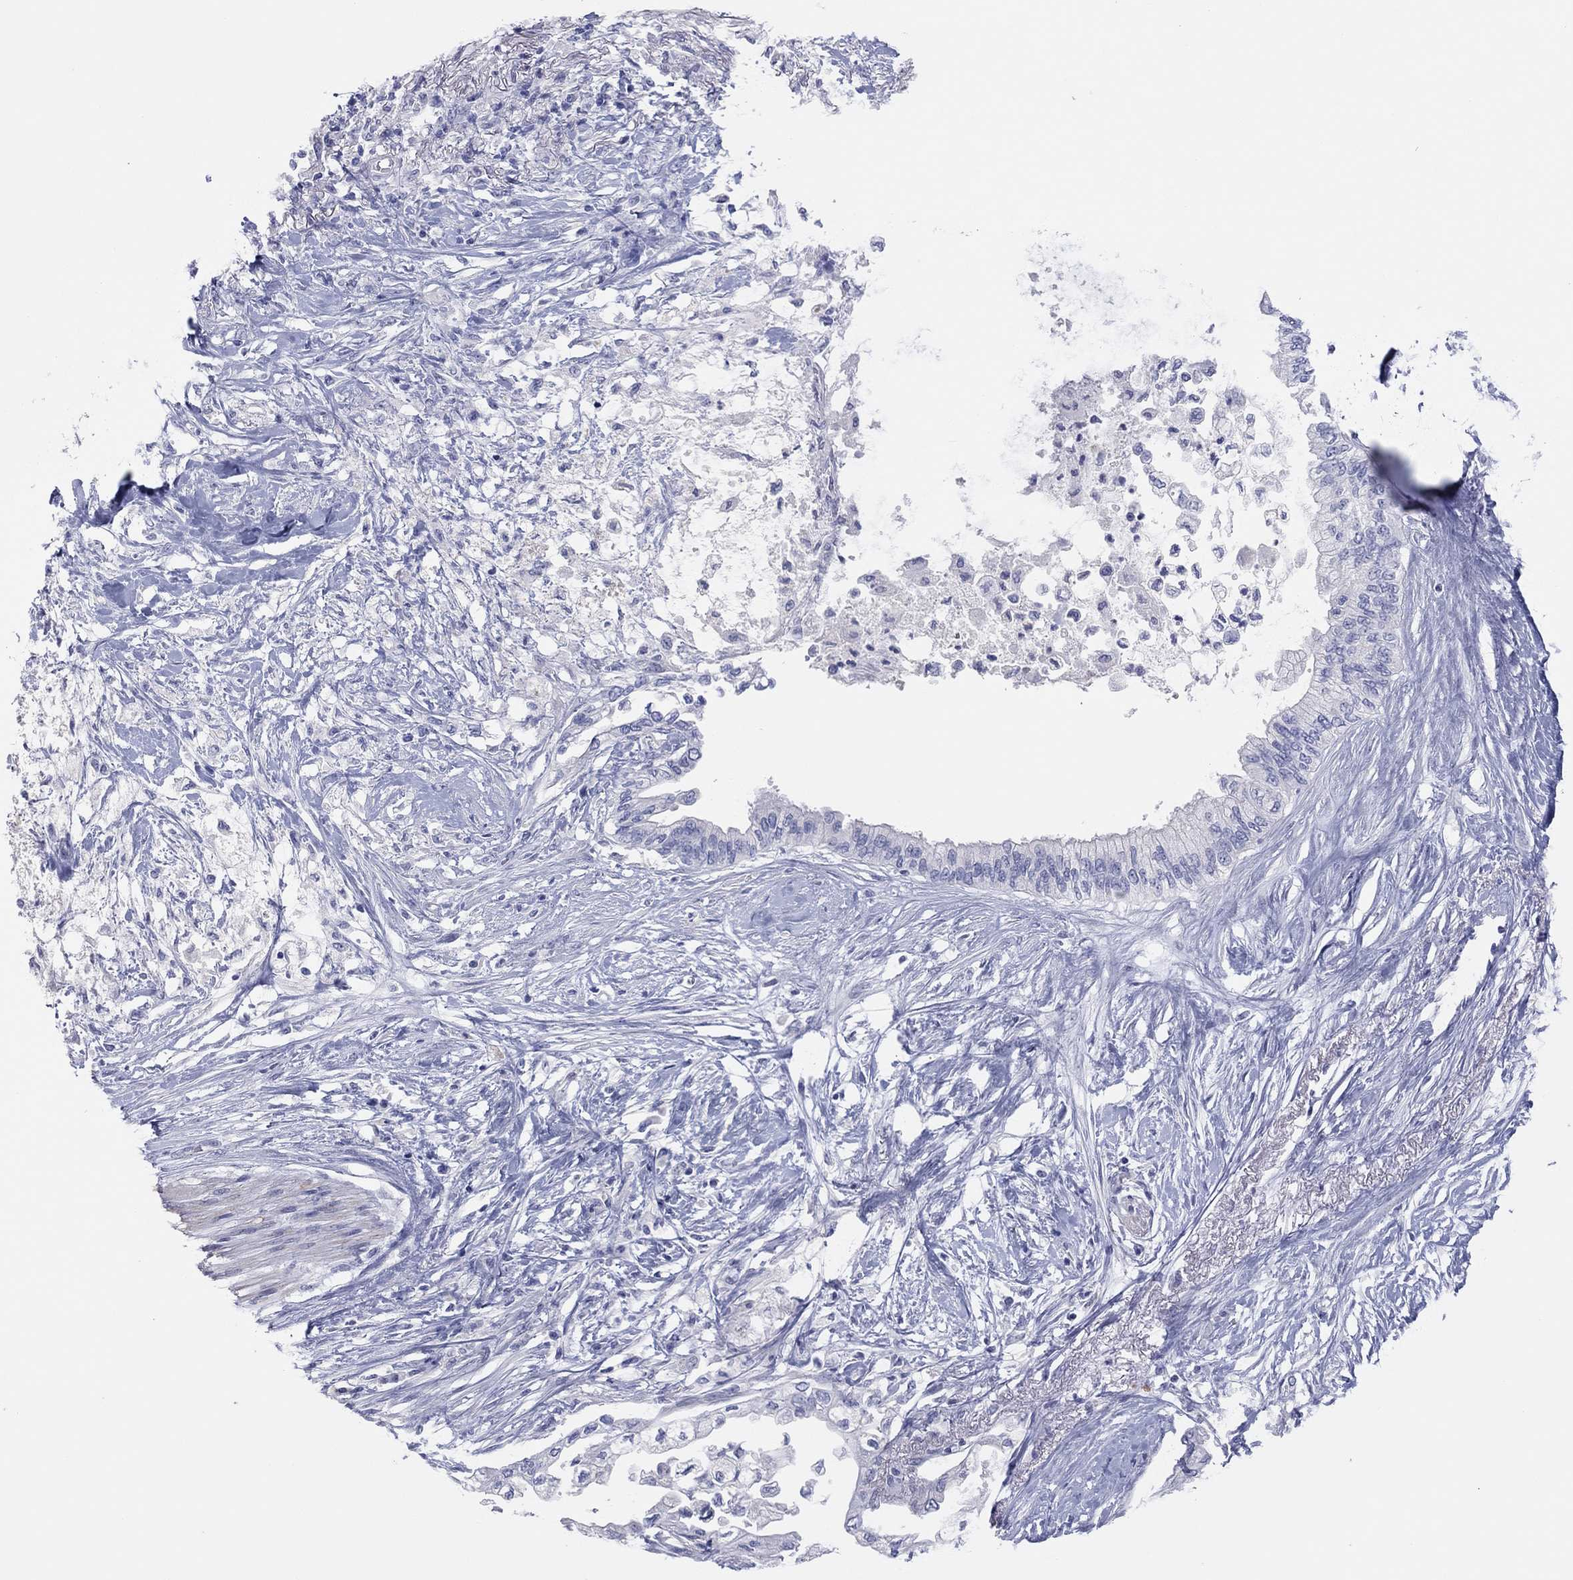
{"staining": {"intensity": "negative", "quantity": "none", "location": "none"}, "tissue": "pancreatic cancer", "cell_type": "Tumor cells", "image_type": "cancer", "snomed": [{"axis": "morphology", "description": "Normal tissue, NOS"}, {"axis": "morphology", "description": "Adenocarcinoma, NOS"}, {"axis": "topography", "description": "Pancreas"}, {"axis": "topography", "description": "Duodenum"}], "caption": "Human pancreatic adenocarcinoma stained for a protein using IHC demonstrates no staining in tumor cells.", "gene": "CPNE6", "patient": {"sex": "female", "age": 60}}